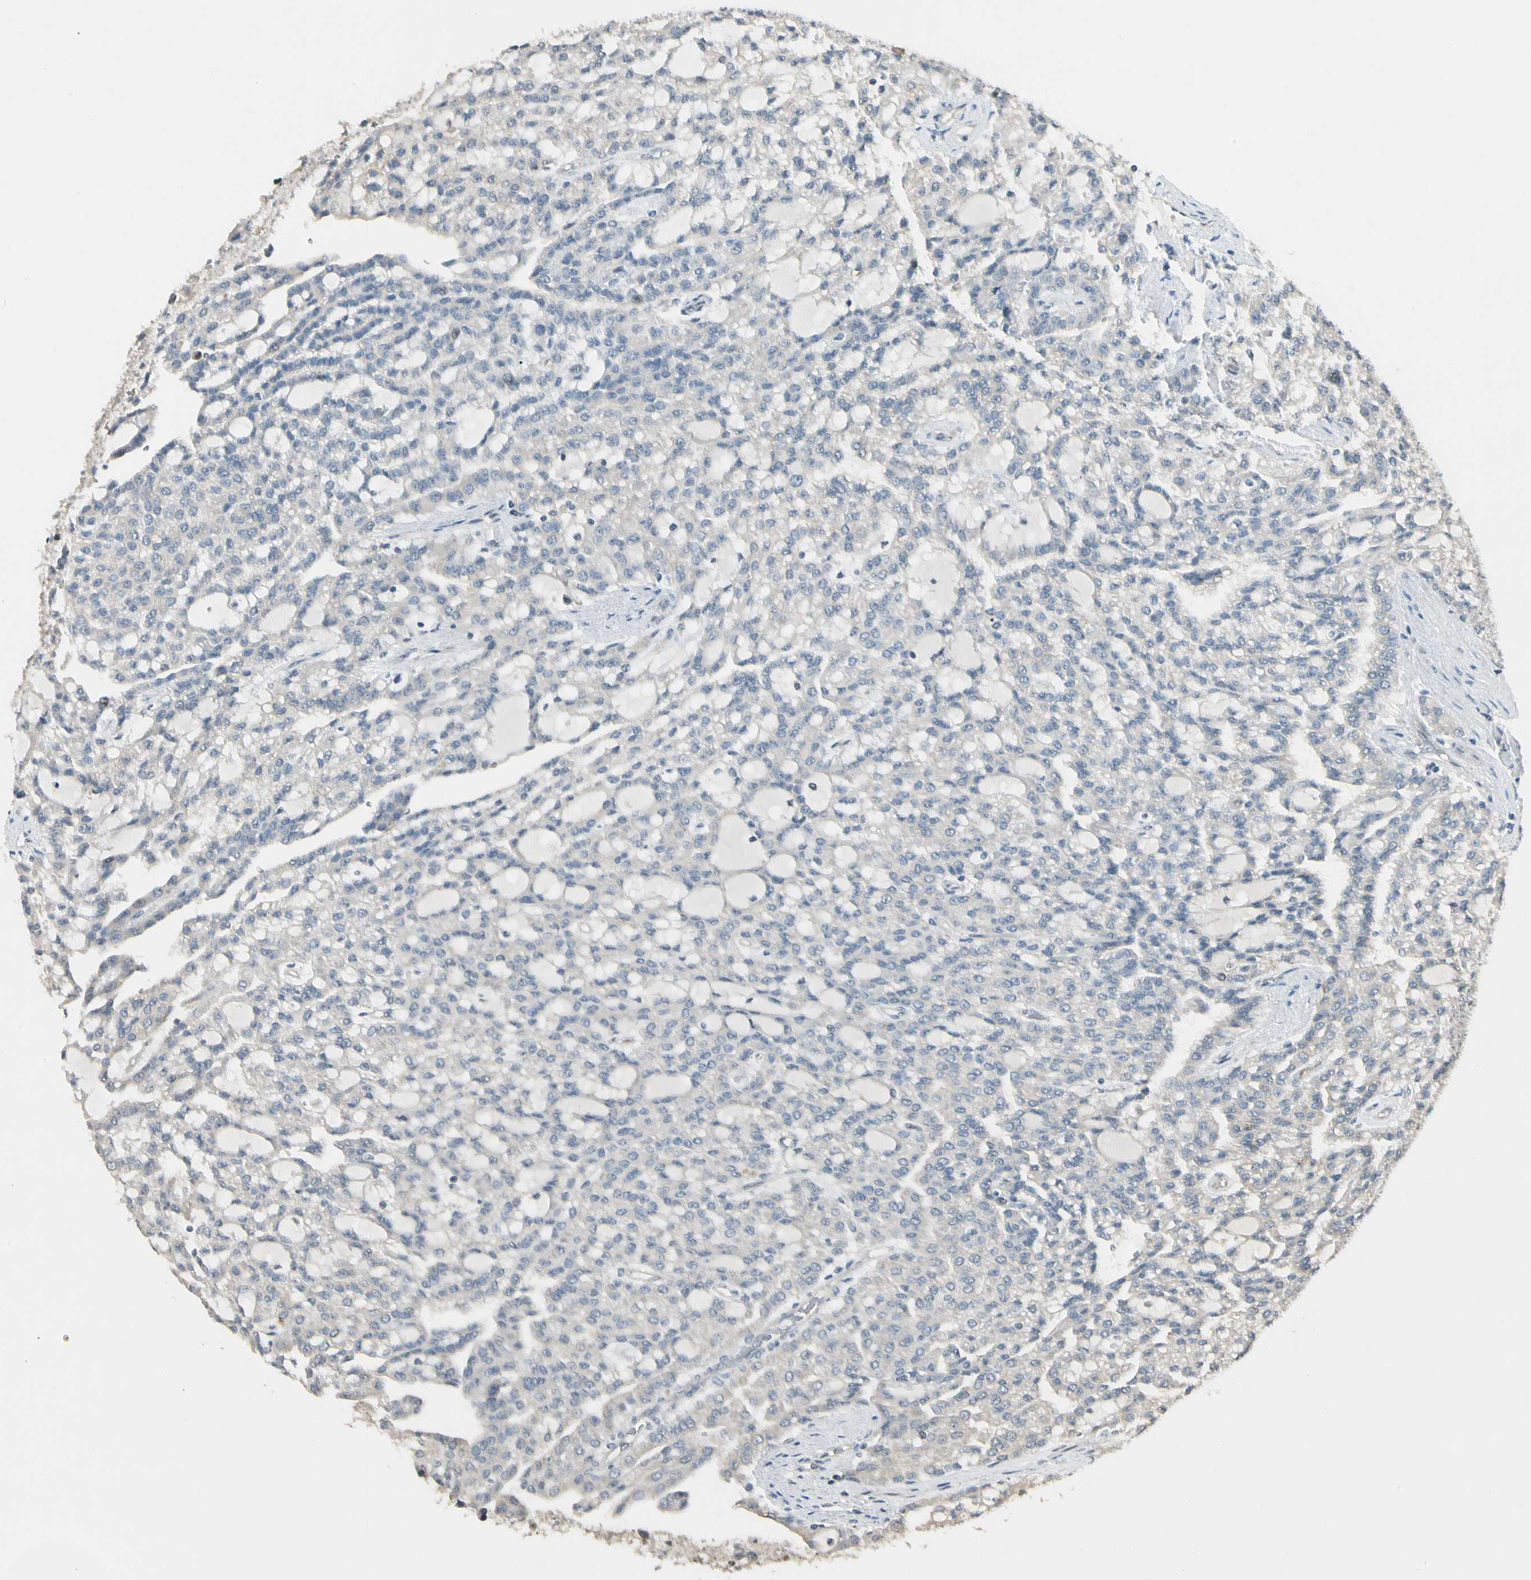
{"staining": {"intensity": "weak", "quantity": "25%-75%", "location": "cytoplasmic/membranous"}, "tissue": "renal cancer", "cell_type": "Tumor cells", "image_type": "cancer", "snomed": [{"axis": "morphology", "description": "Adenocarcinoma, NOS"}, {"axis": "topography", "description": "Kidney"}], "caption": "A micrograph of human renal cancer stained for a protein demonstrates weak cytoplasmic/membranous brown staining in tumor cells.", "gene": "P3H2", "patient": {"sex": "male", "age": 63}}